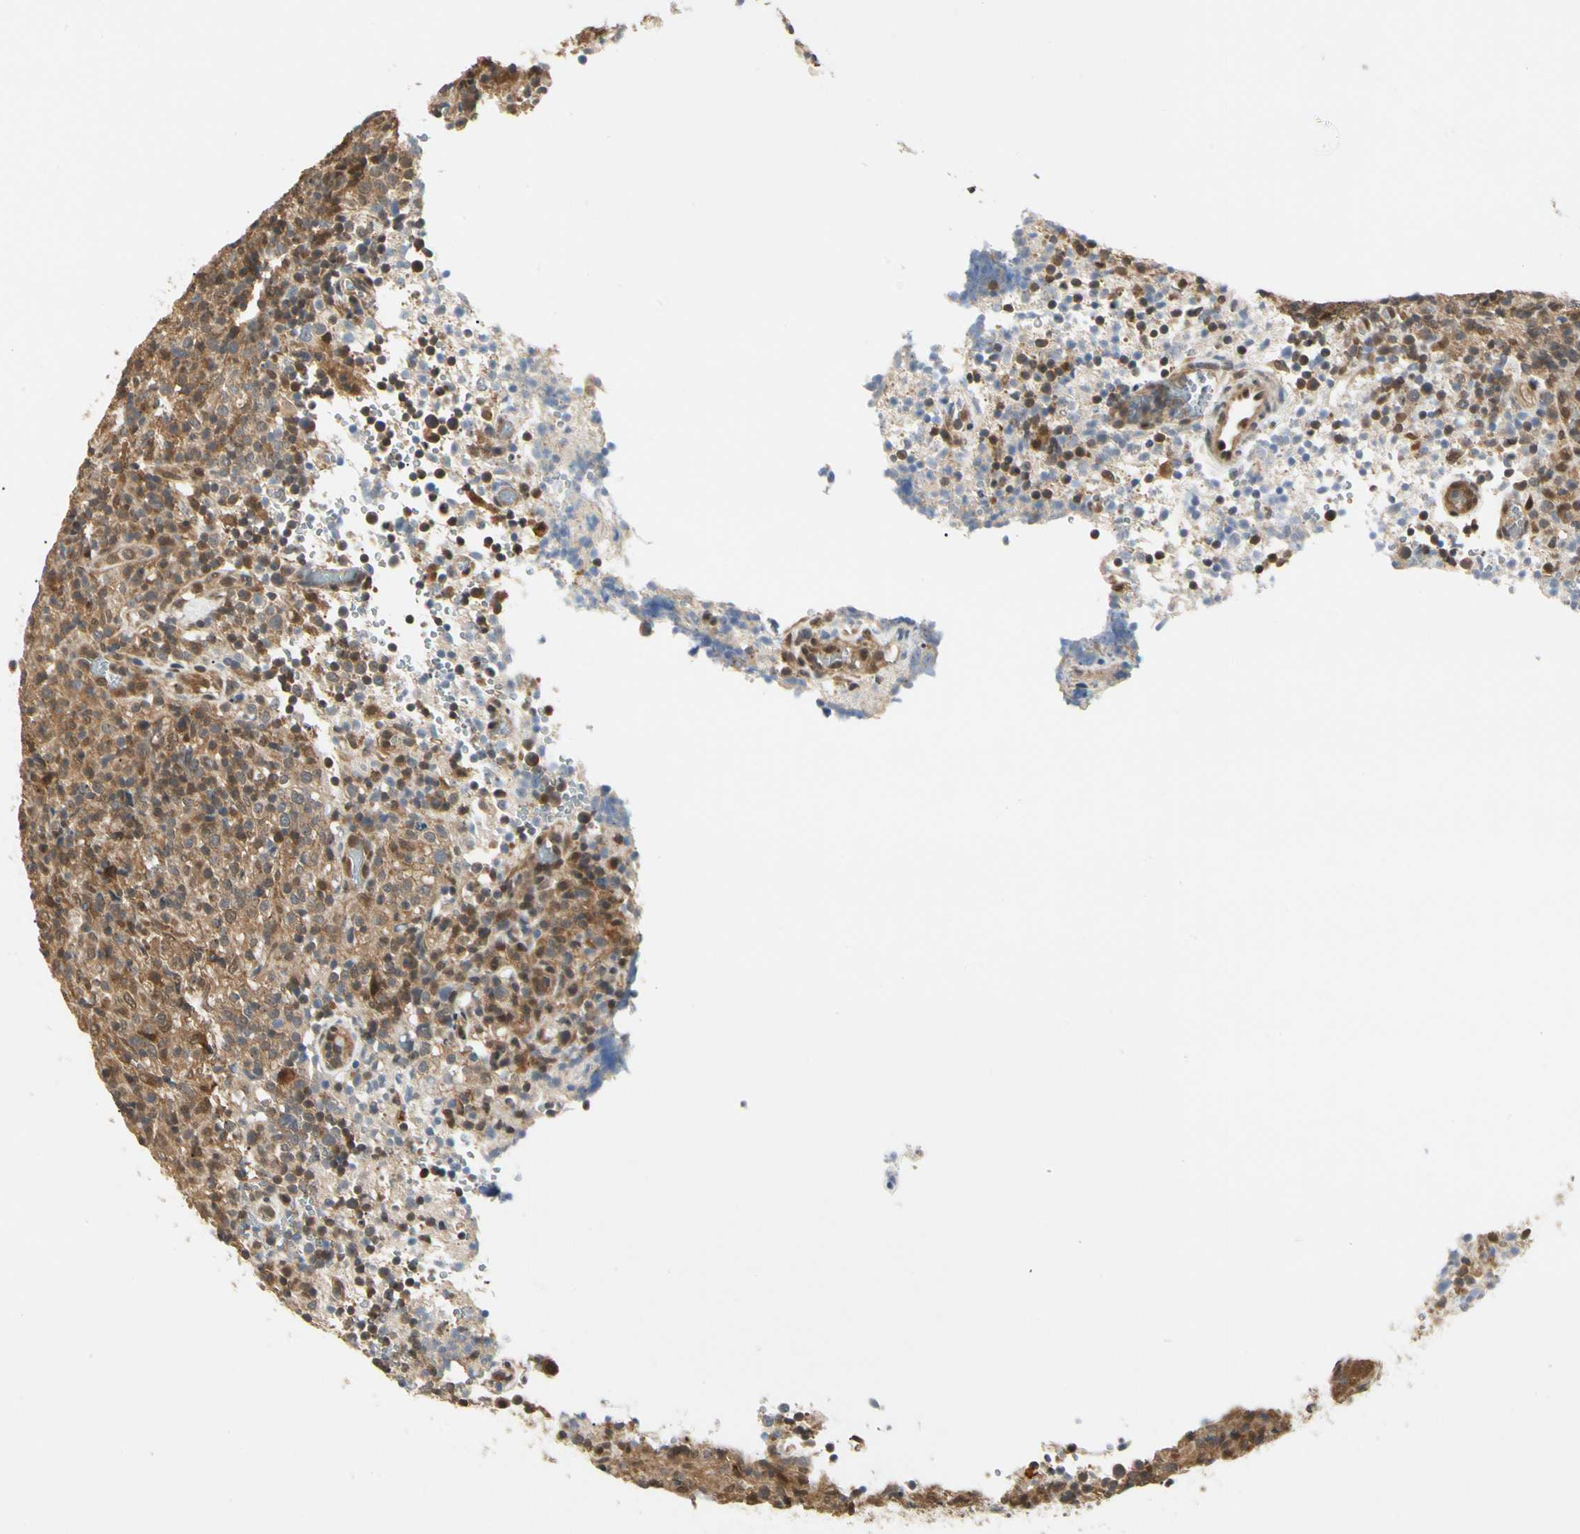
{"staining": {"intensity": "moderate", "quantity": ">75%", "location": "cytoplasmic/membranous,nuclear"}, "tissue": "lymphoma", "cell_type": "Tumor cells", "image_type": "cancer", "snomed": [{"axis": "morphology", "description": "Malignant lymphoma, non-Hodgkin's type, High grade"}, {"axis": "topography", "description": "Lymph node"}], "caption": "High-grade malignant lymphoma, non-Hodgkin's type was stained to show a protein in brown. There is medium levels of moderate cytoplasmic/membranous and nuclear expression in approximately >75% of tumor cells.", "gene": "UBE2Z", "patient": {"sex": "female", "age": 76}}